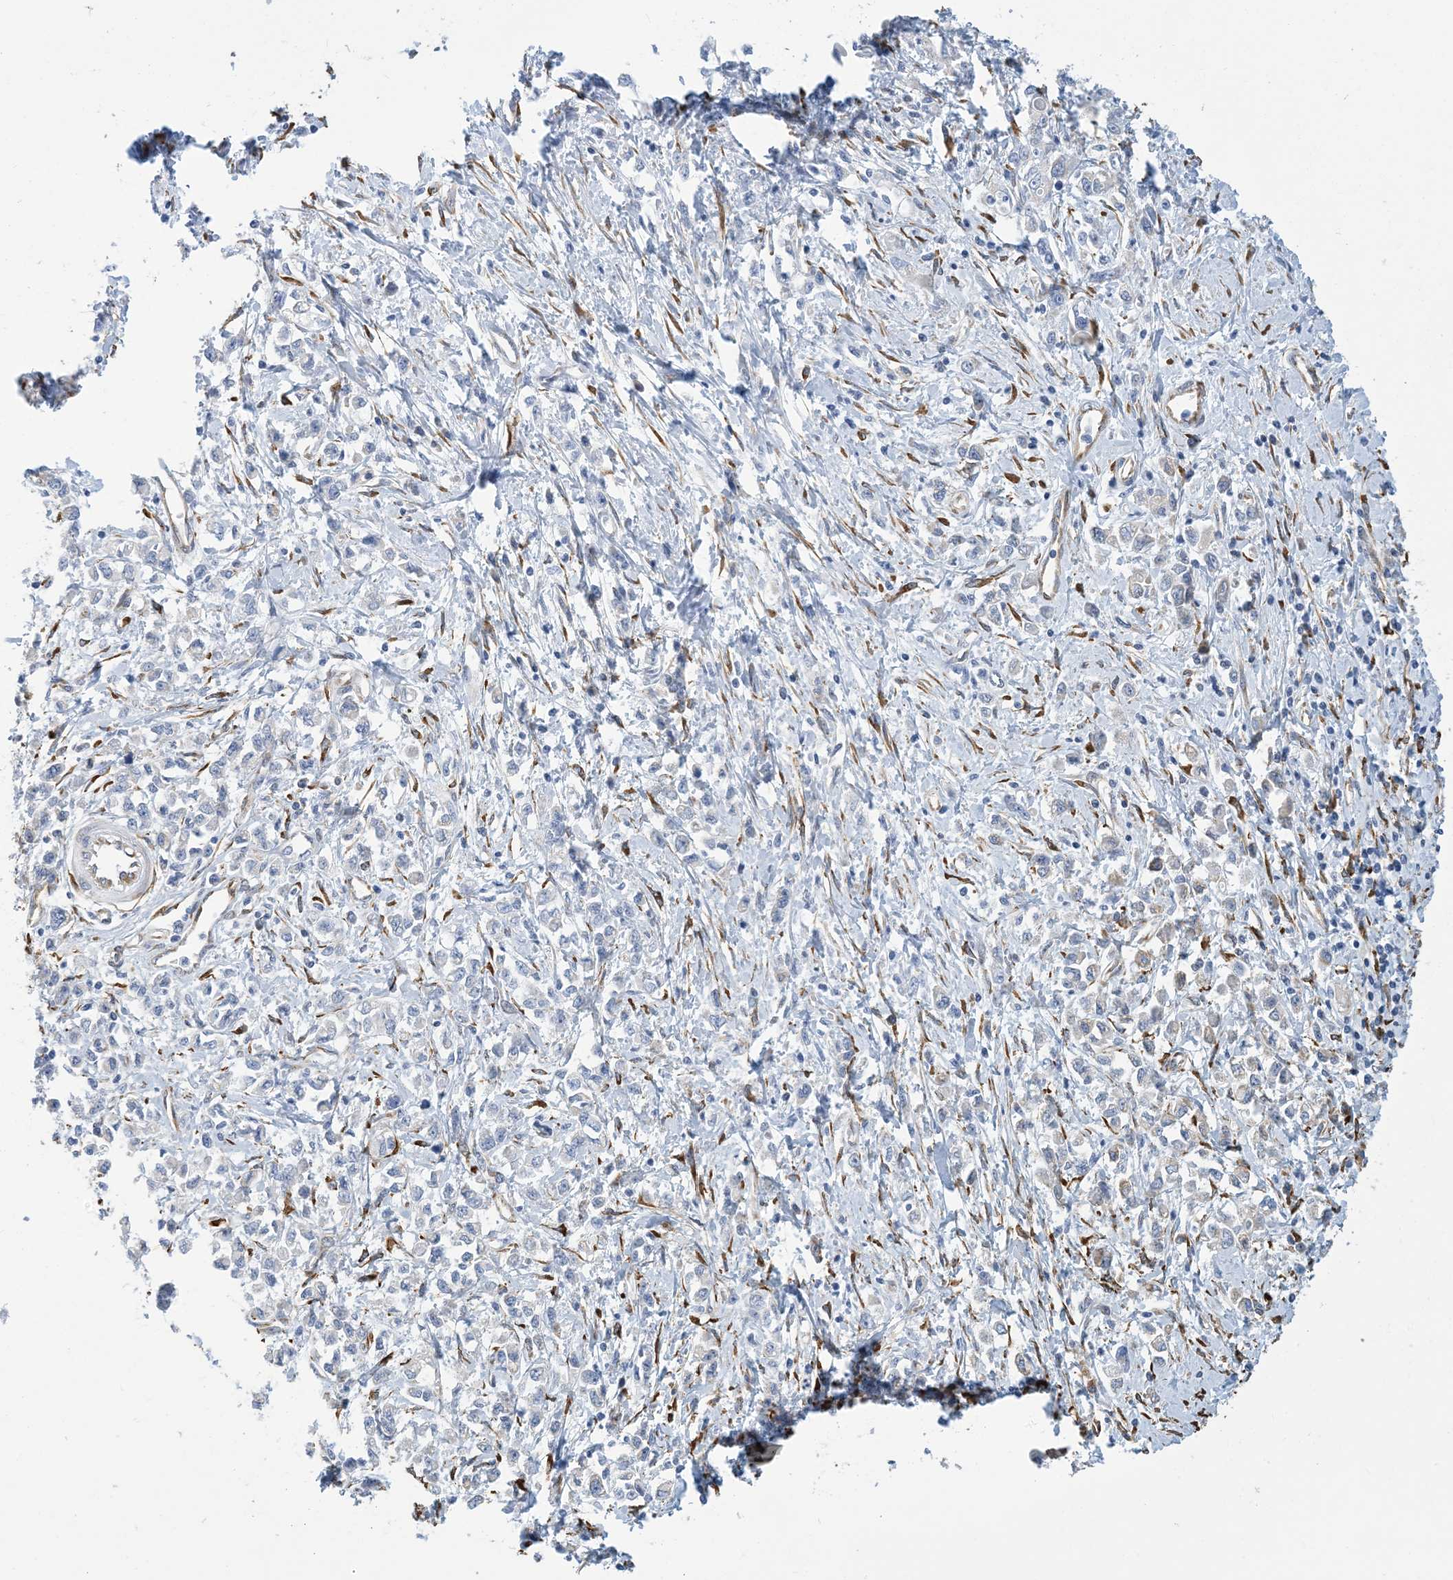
{"staining": {"intensity": "negative", "quantity": "none", "location": "none"}, "tissue": "stomach cancer", "cell_type": "Tumor cells", "image_type": "cancer", "snomed": [{"axis": "morphology", "description": "Adenocarcinoma, NOS"}, {"axis": "topography", "description": "Stomach"}], "caption": "Tumor cells show no significant staining in stomach cancer (adenocarcinoma). (IHC, brightfield microscopy, high magnification).", "gene": "CCDC14", "patient": {"sex": "female", "age": 76}}